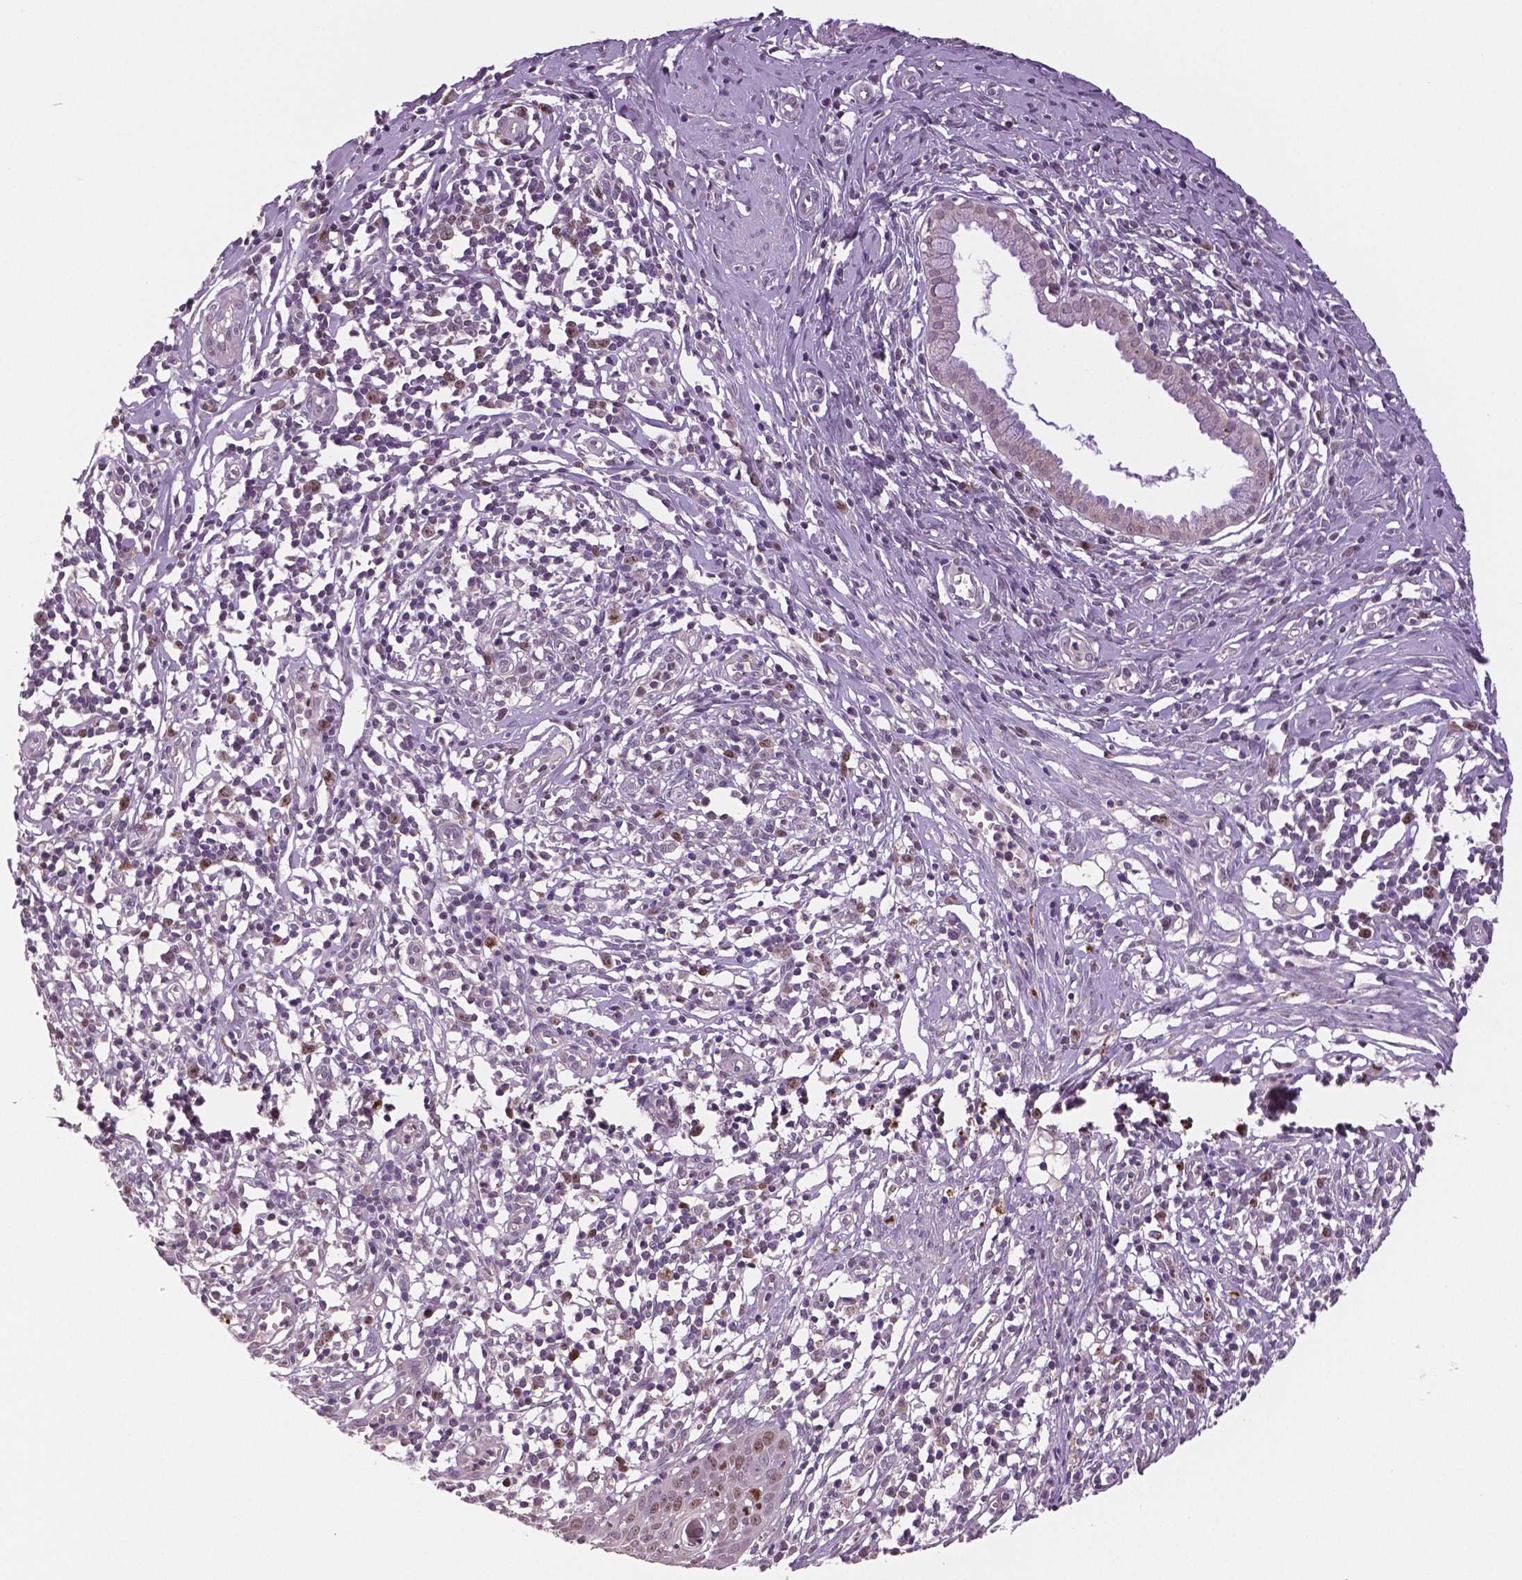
{"staining": {"intensity": "moderate", "quantity": "25%-75%", "location": "nuclear"}, "tissue": "cervical cancer", "cell_type": "Tumor cells", "image_type": "cancer", "snomed": [{"axis": "morphology", "description": "Squamous cell carcinoma, NOS"}, {"axis": "topography", "description": "Cervix"}], "caption": "The histopathology image shows staining of cervical cancer, revealing moderate nuclear protein expression (brown color) within tumor cells.", "gene": "MKI67", "patient": {"sex": "female", "age": 63}}